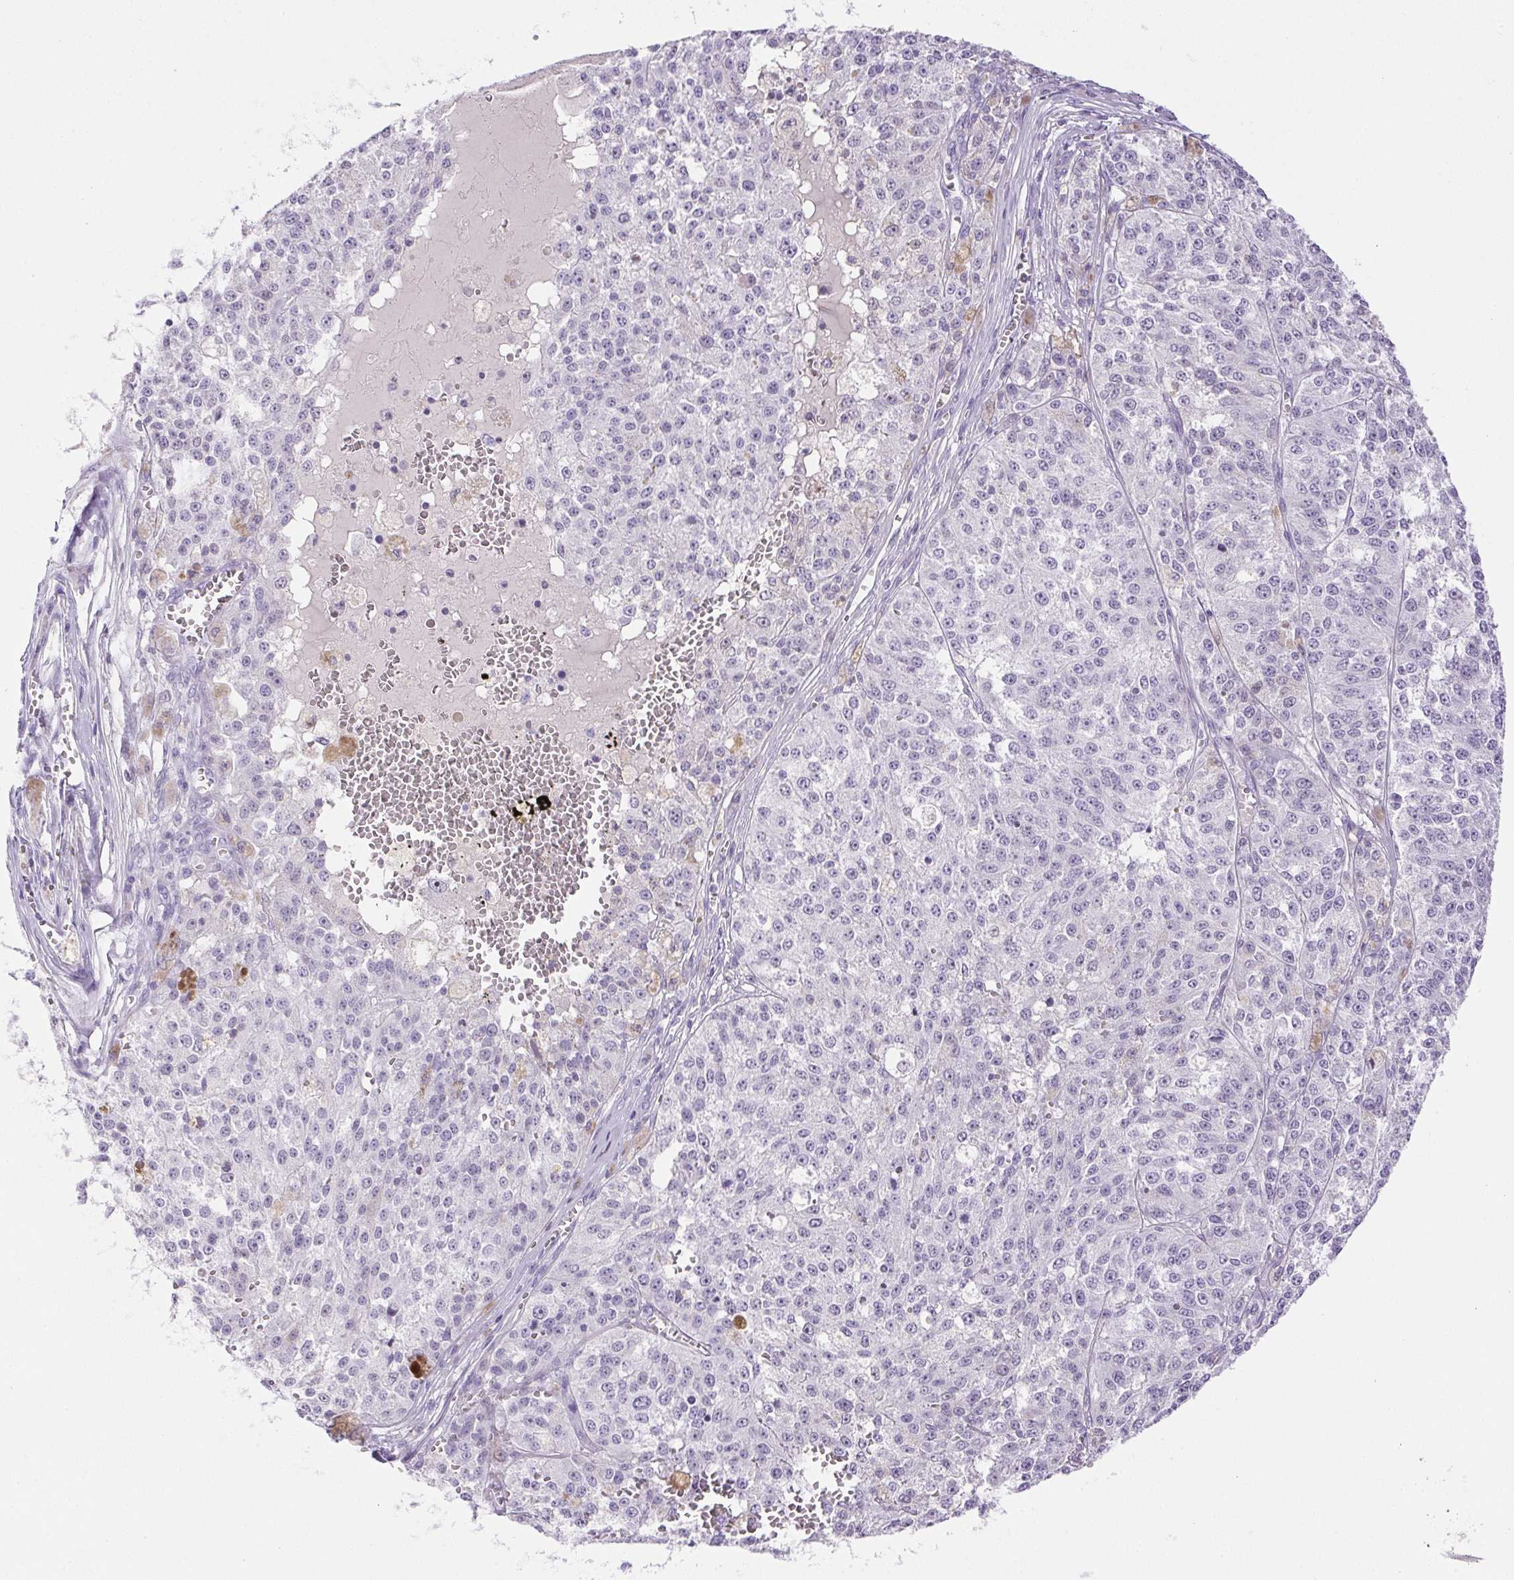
{"staining": {"intensity": "negative", "quantity": "none", "location": "none"}, "tissue": "melanoma", "cell_type": "Tumor cells", "image_type": "cancer", "snomed": [{"axis": "morphology", "description": "Malignant melanoma, Metastatic site"}, {"axis": "topography", "description": "Lymph node"}], "caption": "This is an immunohistochemistry (IHC) micrograph of malignant melanoma (metastatic site). There is no expression in tumor cells.", "gene": "PAPPA2", "patient": {"sex": "female", "age": 64}}